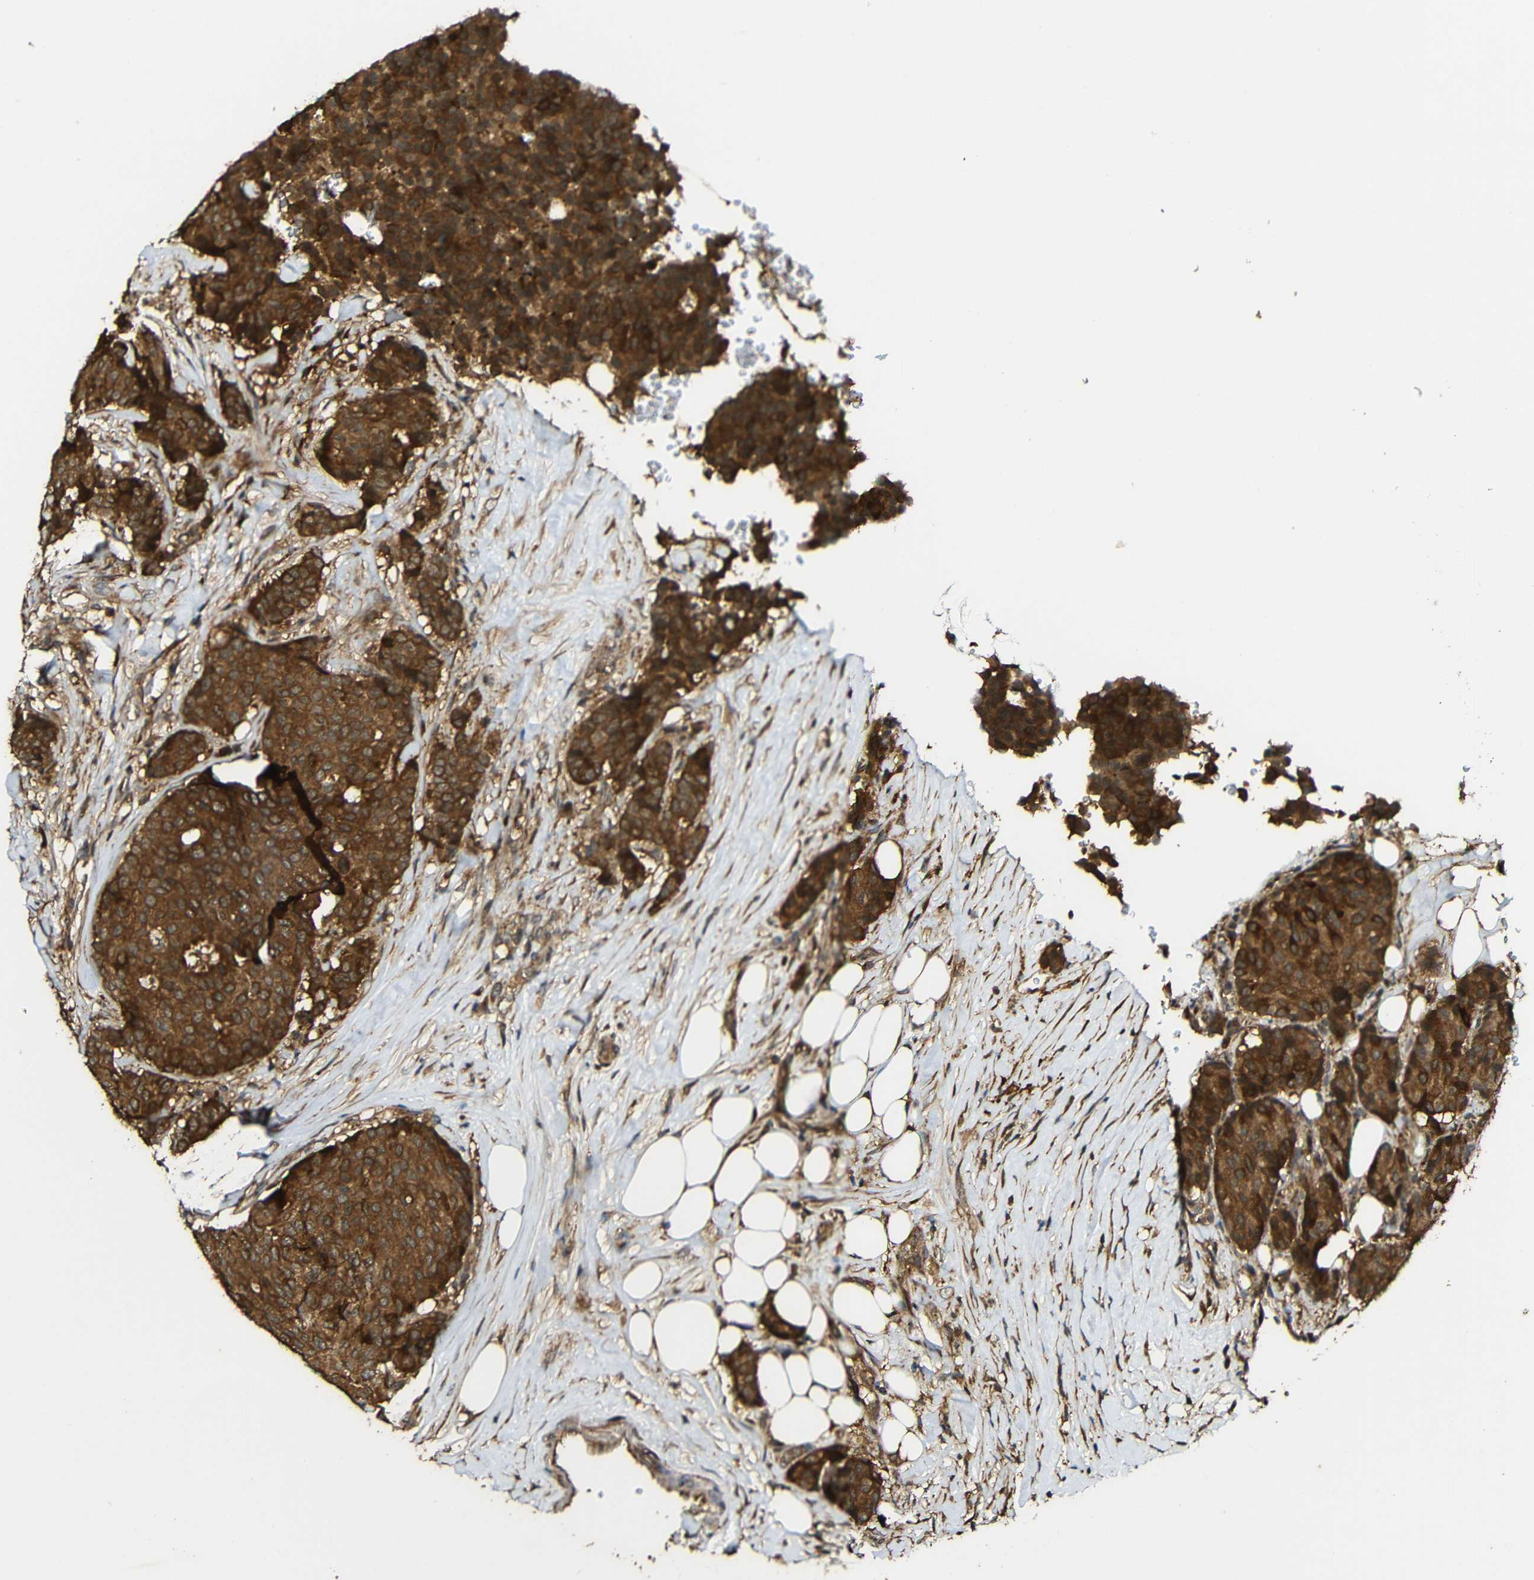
{"staining": {"intensity": "strong", "quantity": ">75%", "location": "cytoplasmic/membranous"}, "tissue": "breast cancer", "cell_type": "Tumor cells", "image_type": "cancer", "snomed": [{"axis": "morphology", "description": "Duct carcinoma"}, {"axis": "topography", "description": "Breast"}], "caption": "Strong cytoplasmic/membranous protein positivity is identified in approximately >75% of tumor cells in breast cancer.", "gene": "CASP8", "patient": {"sex": "female", "age": 75}}